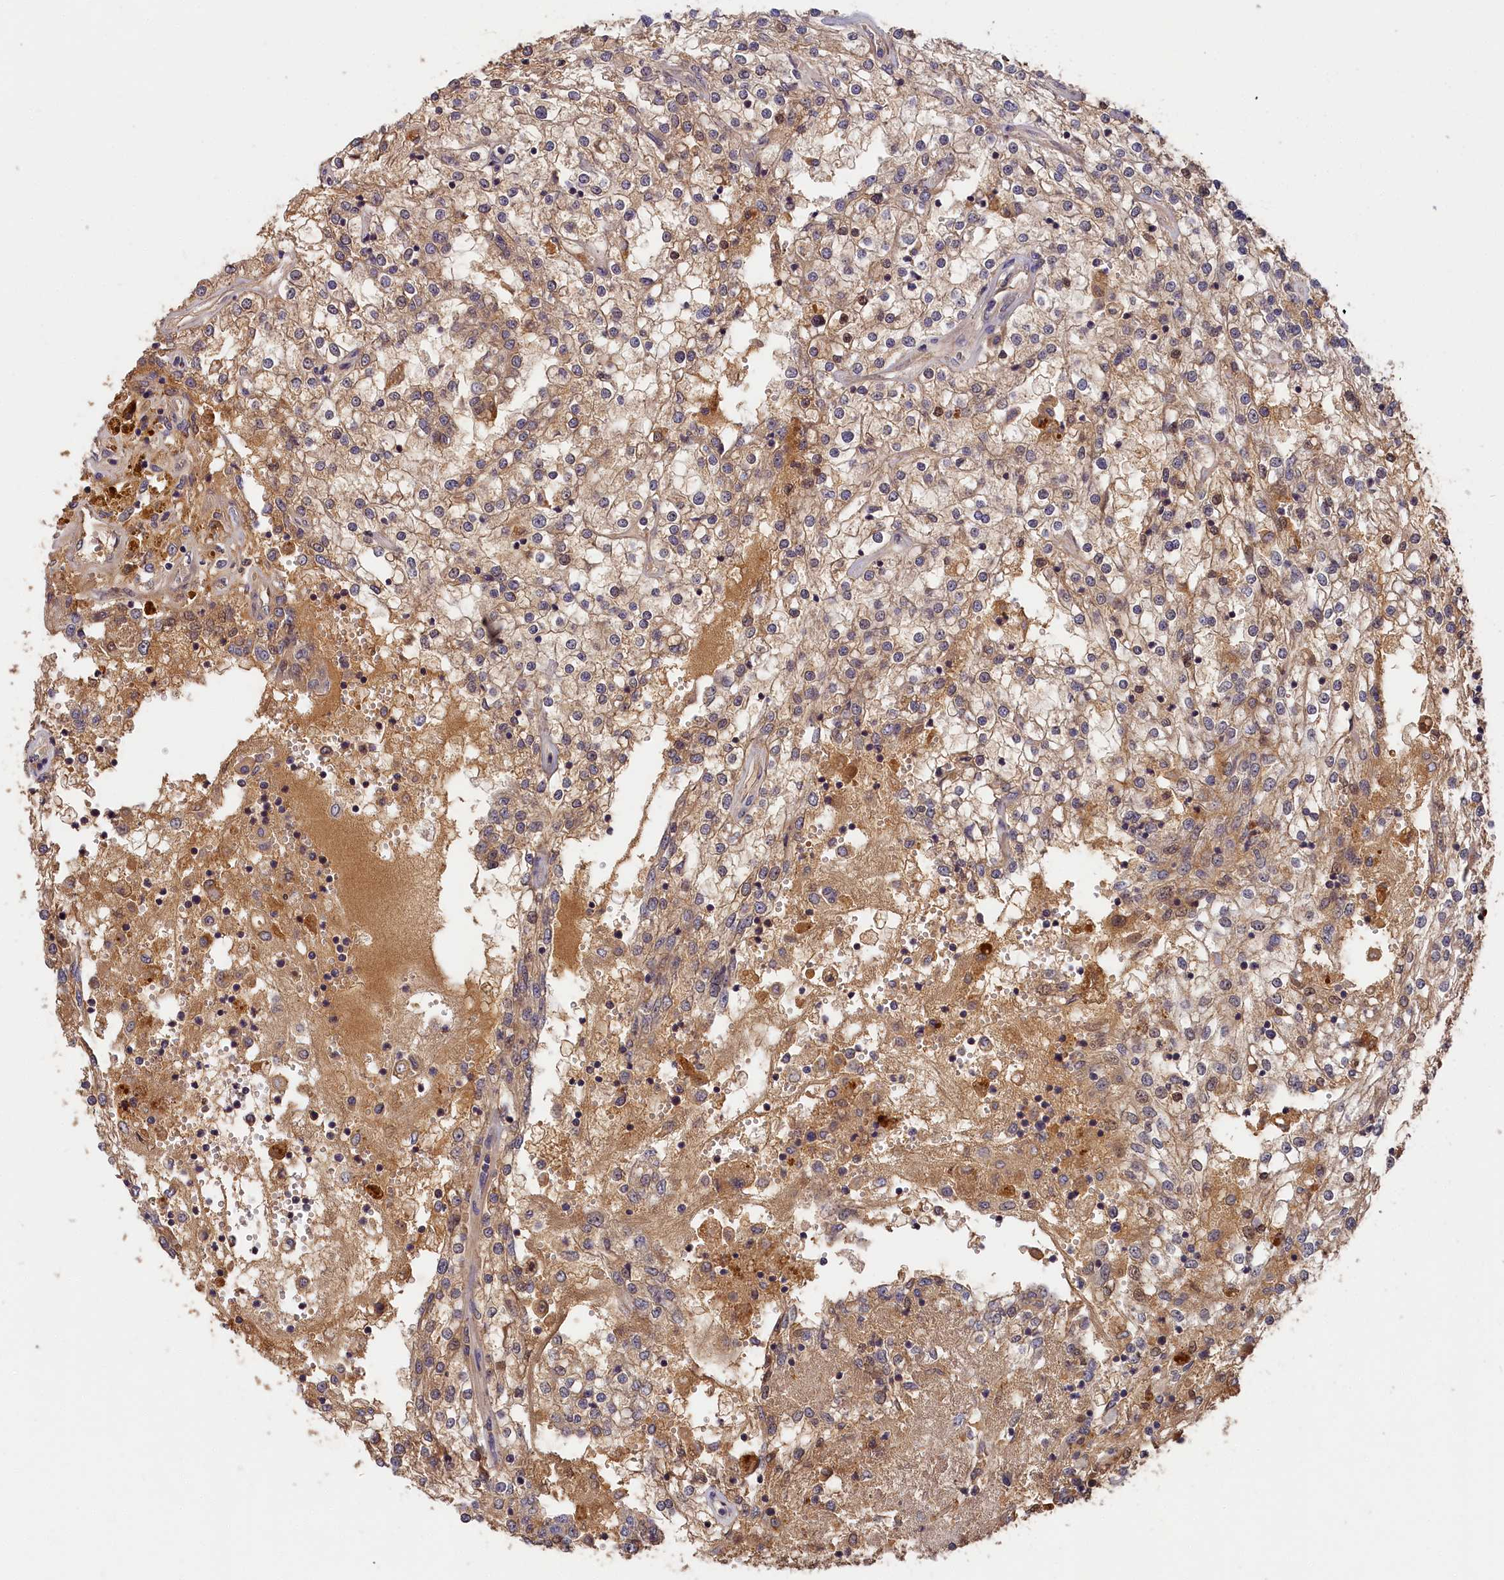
{"staining": {"intensity": "weak", "quantity": ">75%", "location": "cytoplasmic/membranous"}, "tissue": "renal cancer", "cell_type": "Tumor cells", "image_type": "cancer", "snomed": [{"axis": "morphology", "description": "Adenocarcinoma, NOS"}, {"axis": "topography", "description": "Kidney"}], "caption": "Renal cancer (adenocarcinoma) stained with a protein marker shows weak staining in tumor cells.", "gene": "ITIH1", "patient": {"sex": "female", "age": 52}}